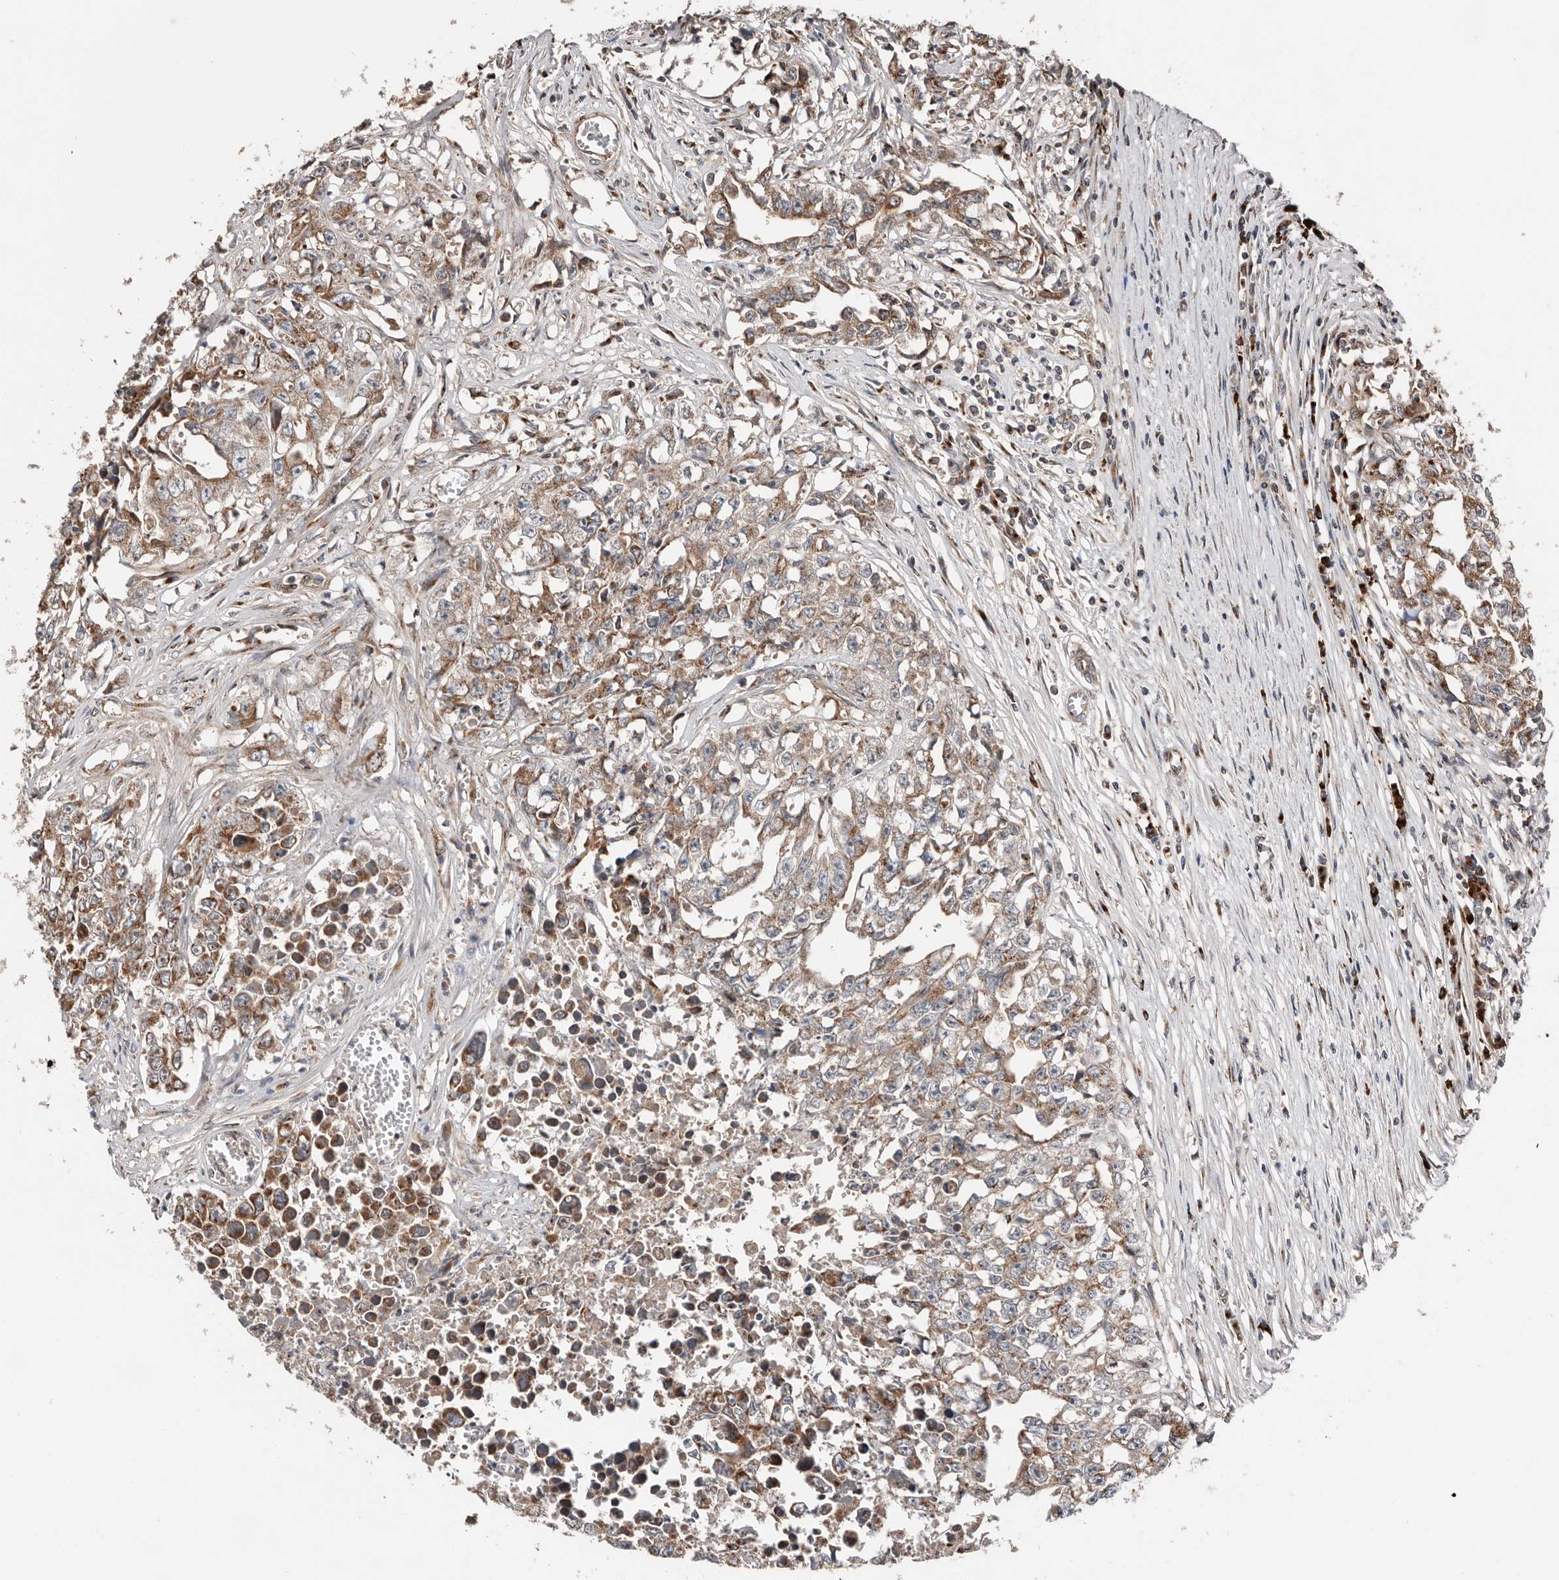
{"staining": {"intensity": "moderate", "quantity": ">75%", "location": "cytoplasmic/membranous"}, "tissue": "testis cancer", "cell_type": "Tumor cells", "image_type": "cancer", "snomed": [{"axis": "morphology", "description": "Seminoma, NOS"}, {"axis": "morphology", "description": "Carcinoma, Embryonal, NOS"}, {"axis": "topography", "description": "Testis"}], "caption": "DAB (3,3'-diaminobenzidine) immunohistochemical staining of human testis cancer exhibits moderate cytoplasmic/membranous protein positivity in approximately >75% of tumor cells. The staining was performed using DAB (3,3'-diaminobenzidine) to visualize the protein expression in brown, while the nuclei were stained in blue with hematoxylin (Magnification: 20x).", "gene": "COG1", "patient": {"sex": "male", "age": 43}}